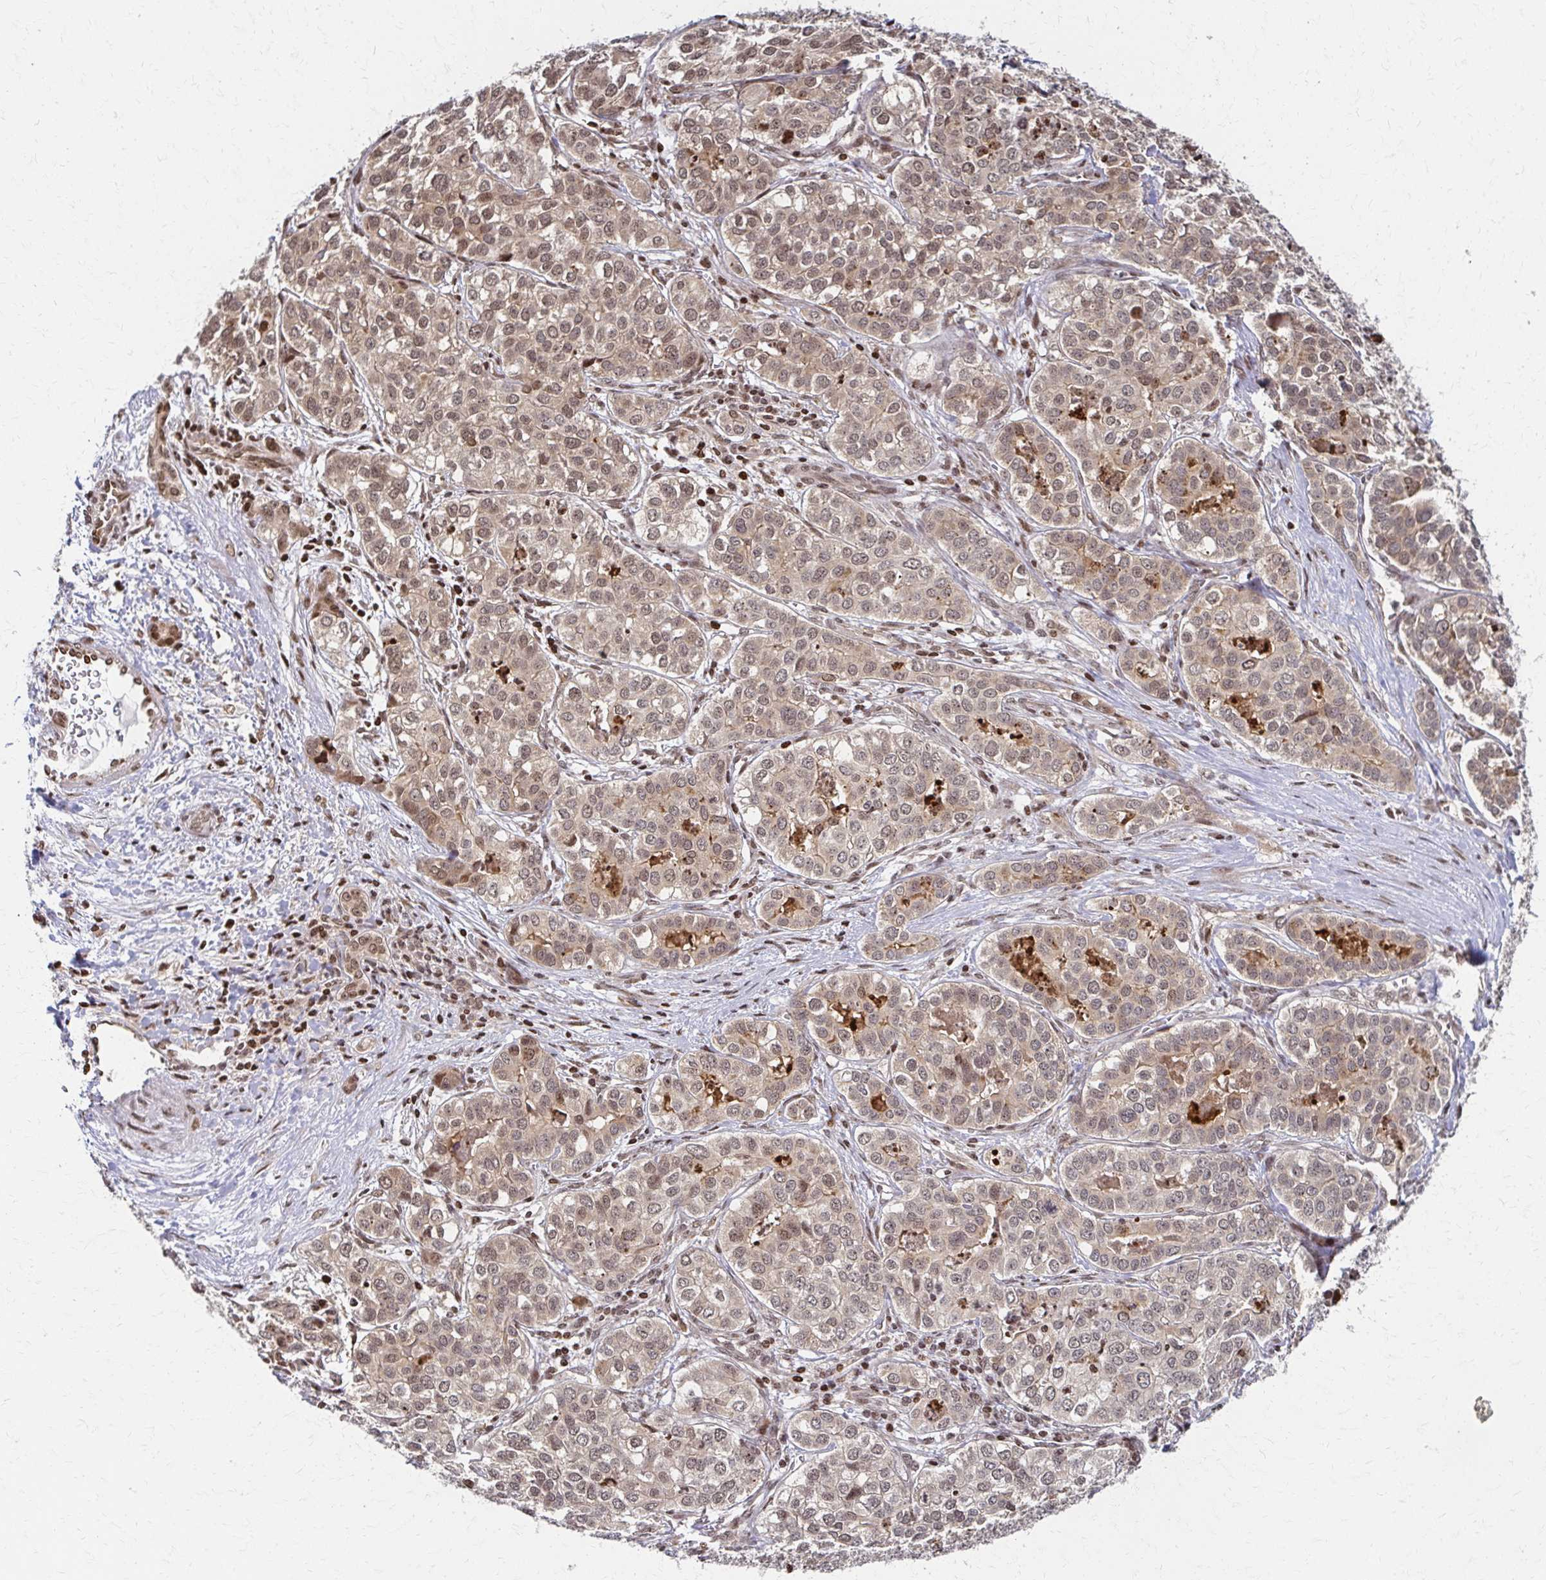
{"staining": {"intensity": "weak", "quantity": ">75%", "location": "cytoplasmic/membranous,nuclear"}, "tissue": "liver cancer", "cell_type": "Tumor cells", "image_type": "cancer", "snomed": [{"axis": "morphology", "description": "Cholangiocarcinoma"}, {"axis": "topography", "description": "Liver"}], "caption": "The micrograph exhibits immunohistochemical staining of liver cholangiocarcinoma. There is weak cytoplasmic/membranous and nuclear expression is seen in about >75% of tumor cells.", "gene": "PSMD7", "patient": {"sex": "male", "age": 56}}